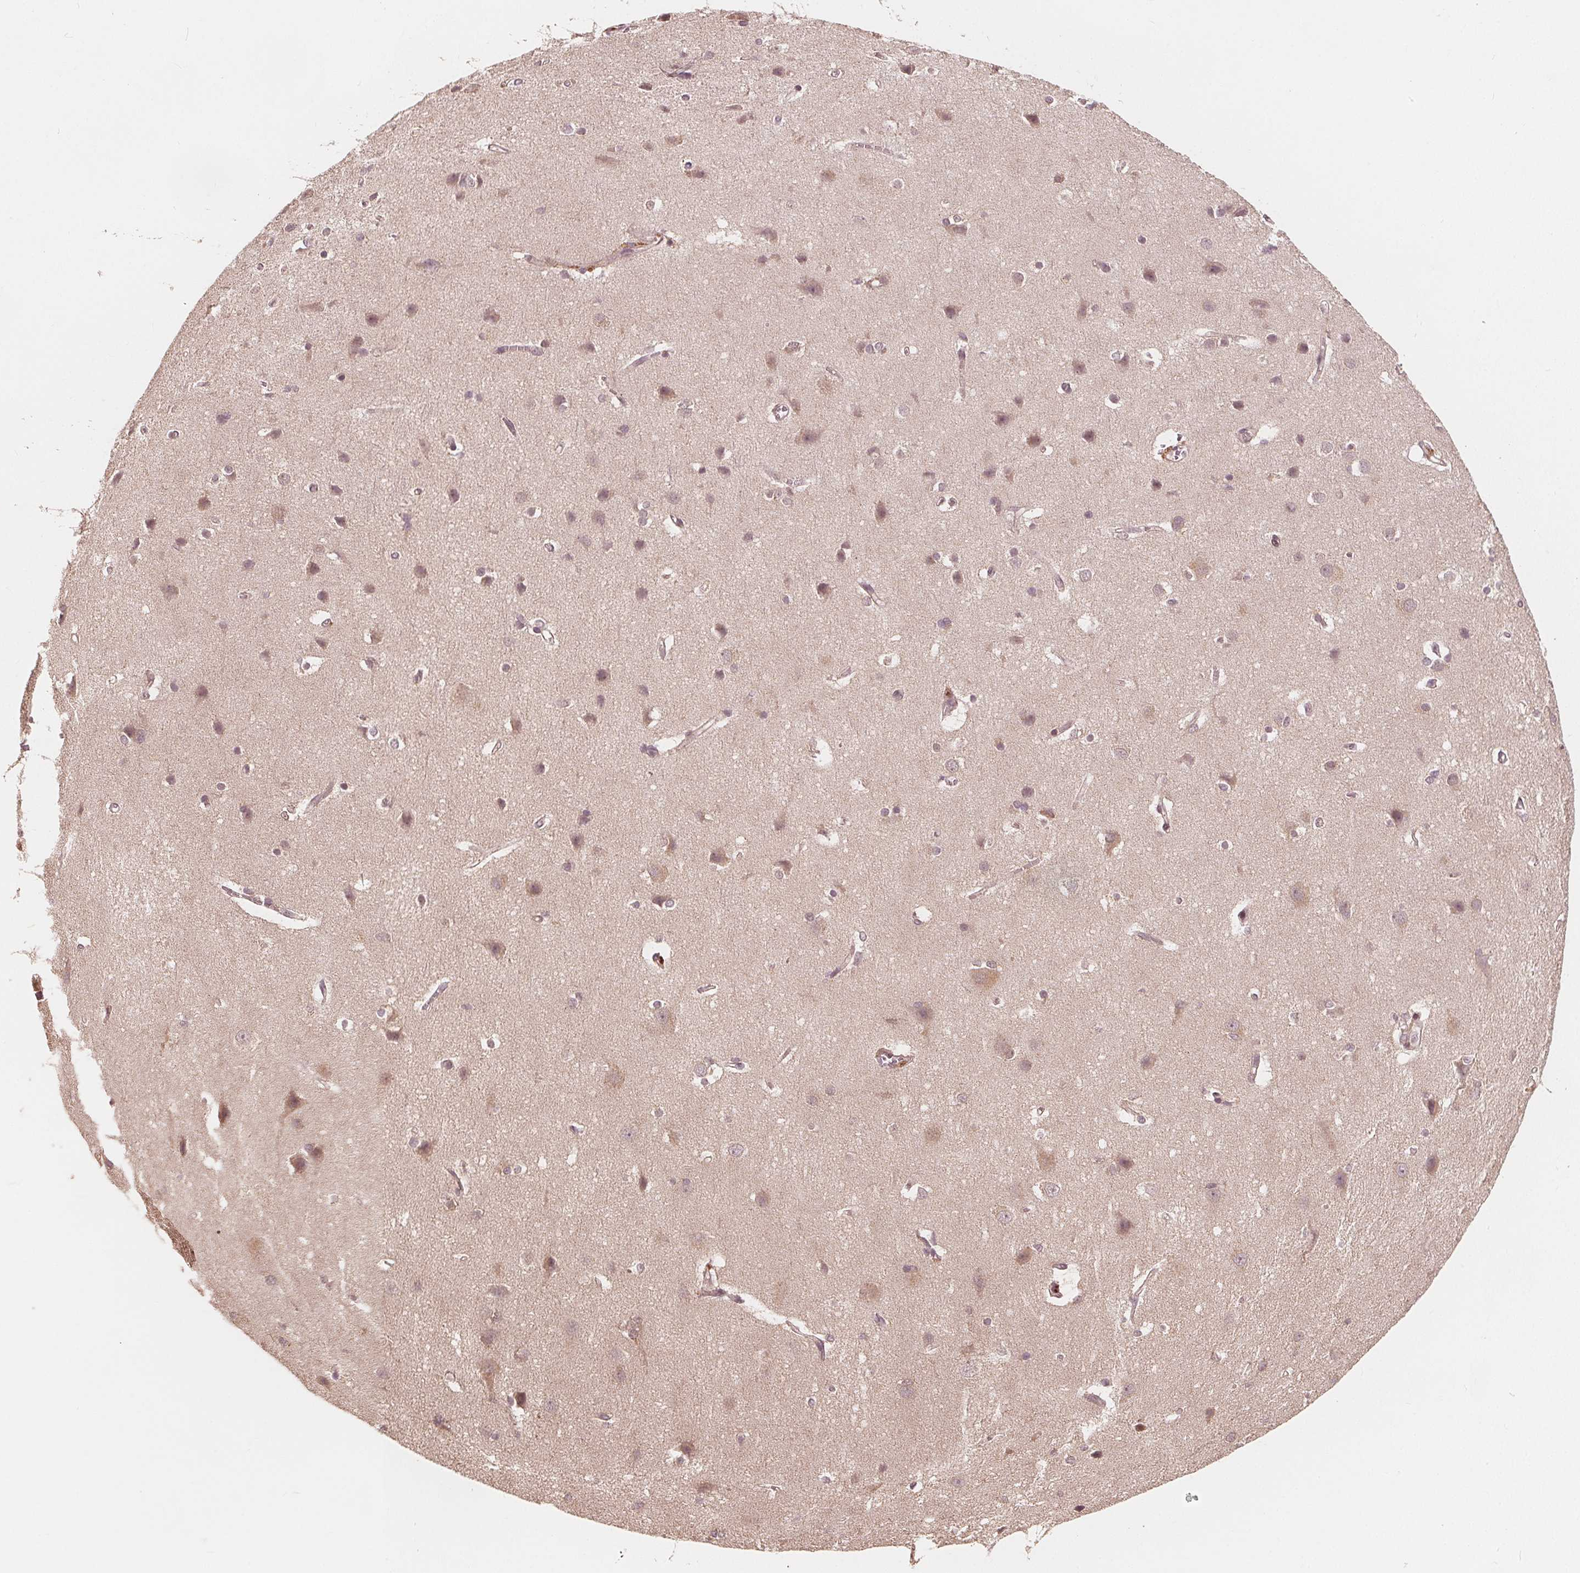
{"staining": {"intensity": "negative", "quantity": "none", "location": "none"}, "tissue": "cerebral cortex", "cell_type": "Endothelial cells", "image_type": "normal", "snomed": [{"axis": "morphology", "description": "Normal tissue, NOS"}, {"axis": "topography", "description": "Cerebral cortex"}], "caption": "This is a micrograph of immunohistochemistry (IHC) staining of normal cerebral cortex, which shows no staining in endothelial cells.", "gene": "SNX12", "patient": {"sex": "male", "age": 37}}